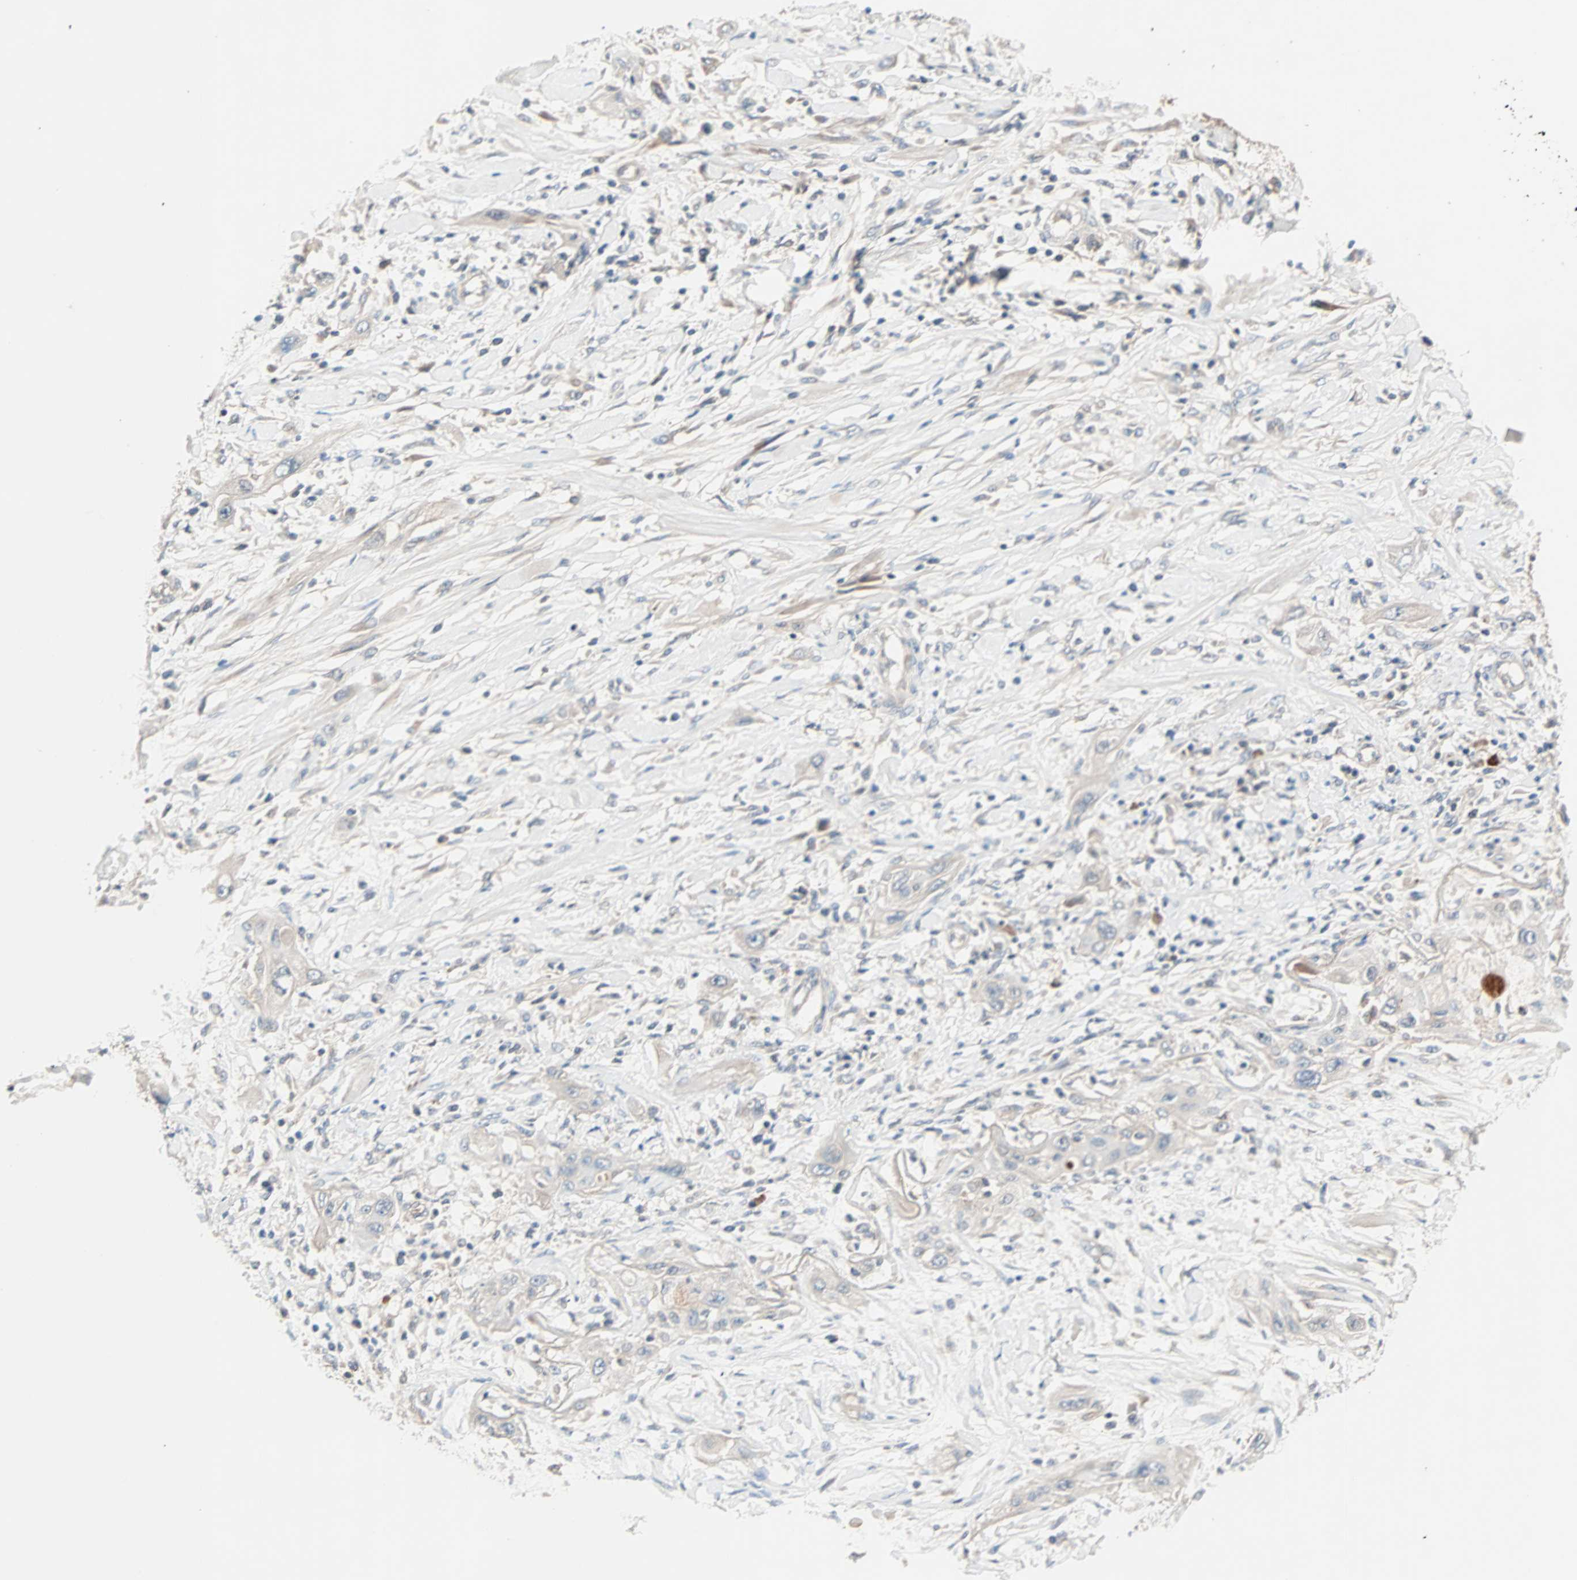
{"staining": {"intensity": "negative", "quantity": "none", "location": "none"}, "tissue": "lung cancer", "cell_type": "Tumor cells", "image_type": "cancer", "snomed": [{"axis": "morphology", "description": "Squamous cell carcinoma, NOS"}, {"axis": "topography", "description": "Lung"}], "caption": "Squamous cell carcinoma (lung) was stained to show a protein in brown. There is no significant positivity in tumor cells.", "gene": "CAD", "patient": {"sex": "female", "age": 47}}